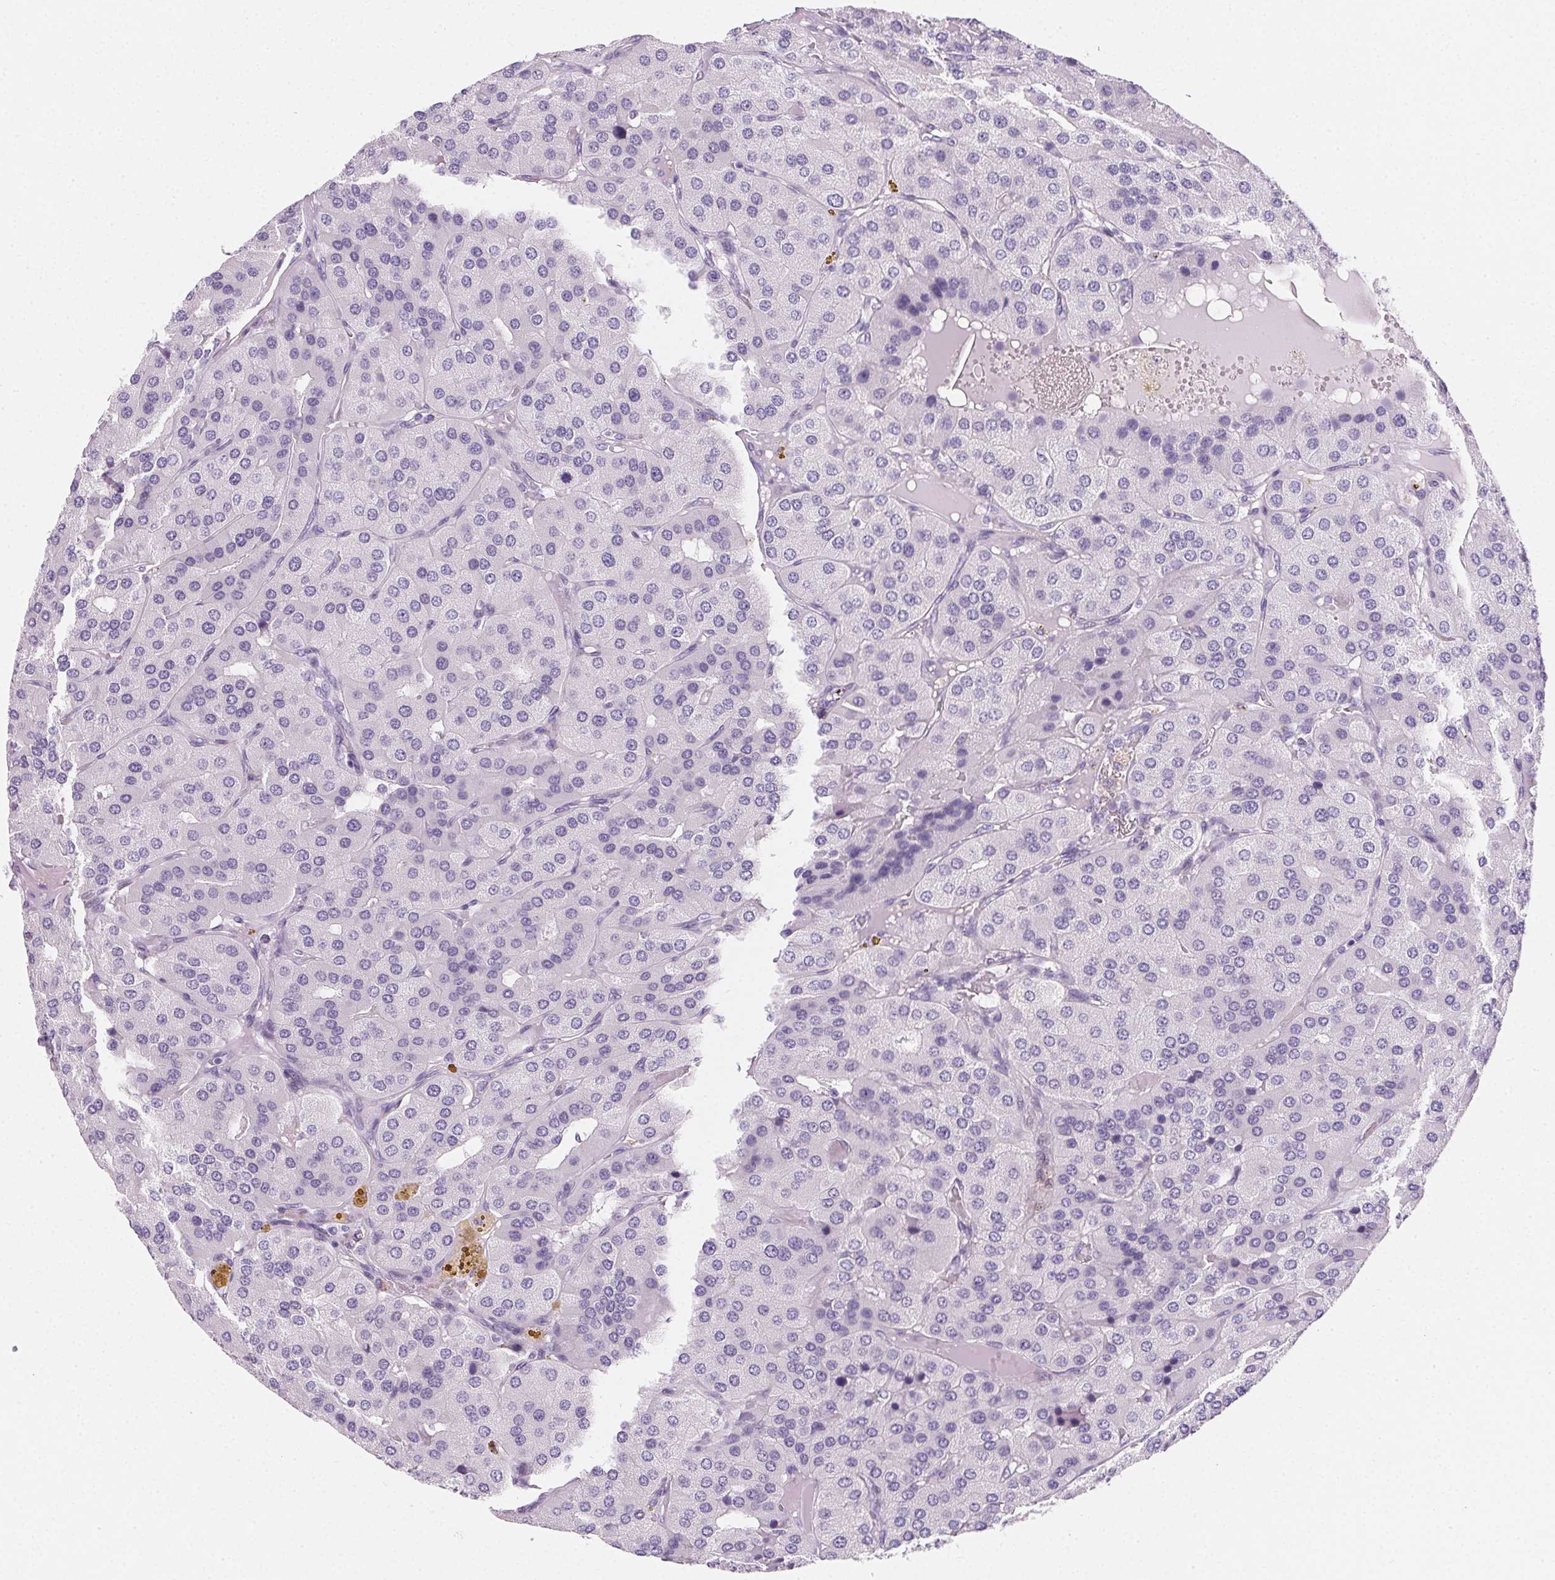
{"staining": {"intensity": "negative", "quantity": "none", "location": "none"}, "tissue": "parathyroid gland", "cell_type": "Glandular cells", "image_type": "normal", "snomed": [{"axis": "morphology", "description": "Normal tissue, NOS"}, {"axis": "morphology", "description": "Adenoma, NOS"}, {"axis": "topography", "description": "Parathyroid gland"}], "caption": "Immunohistochemical staining of unremarkable human parathyroid gland displays no significant expression in glandular cells. (Stains: DAB (3,3'-diaminobenzidine) immunohistochemistry with hematoxylin counter stain, Microscopy: brightfield microscopy at high magnification).", "gene": "PRSS1", "patient": {"sex": "female", "age": 86}}